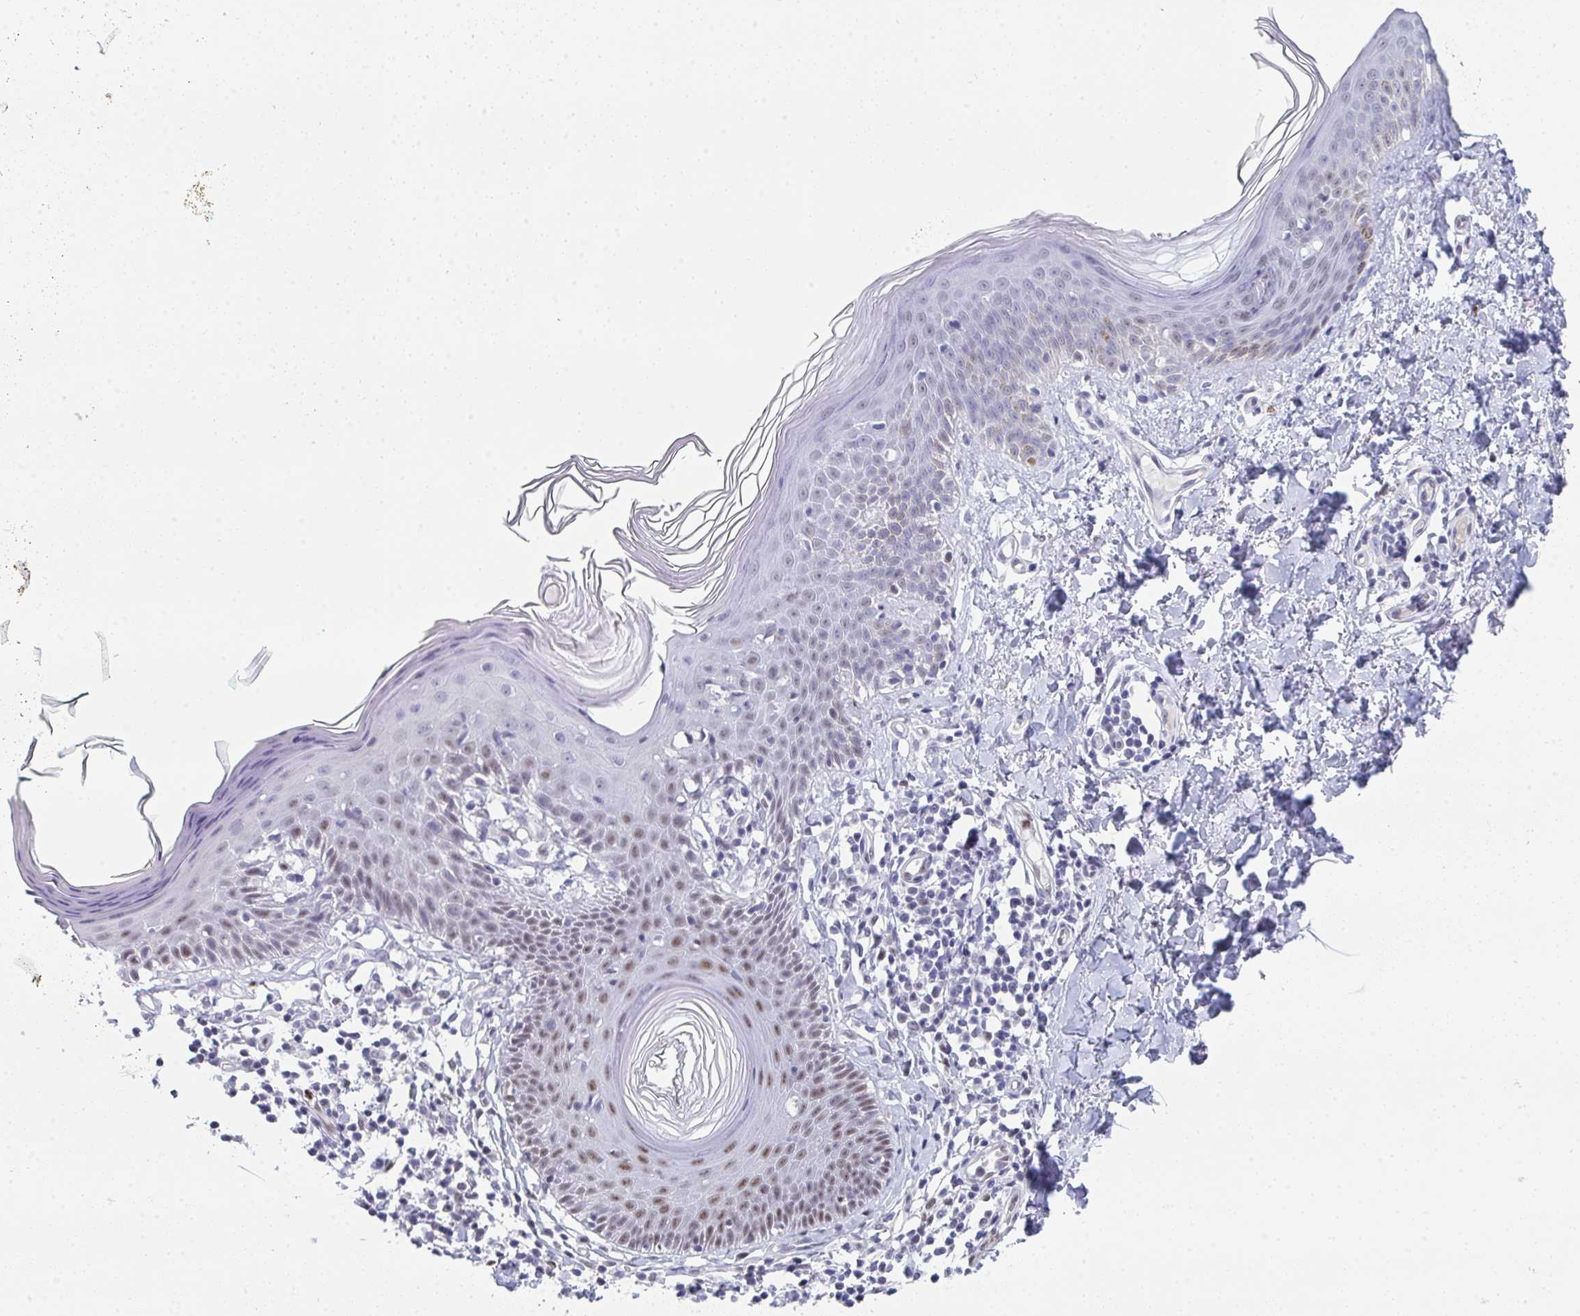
{"staining": {"intensity": "negative", "quantity": "none", "location": "none"}, "tissue": "skin", "cell_type": "Fibroblasts", "image_type": "normal", "snomed": [{"axis": "morphology", "description": "Normal tissue, NOS"}, {"axis": "topography", "description": "Skin"}, {"axis": "topography", "description": "Peripheral nerve tissue"}], "caption": "The image displays no significant positivity in fibroblasts of skin.", "gene": "JDP2", "patient": {"sex": "female", "age": 45}}